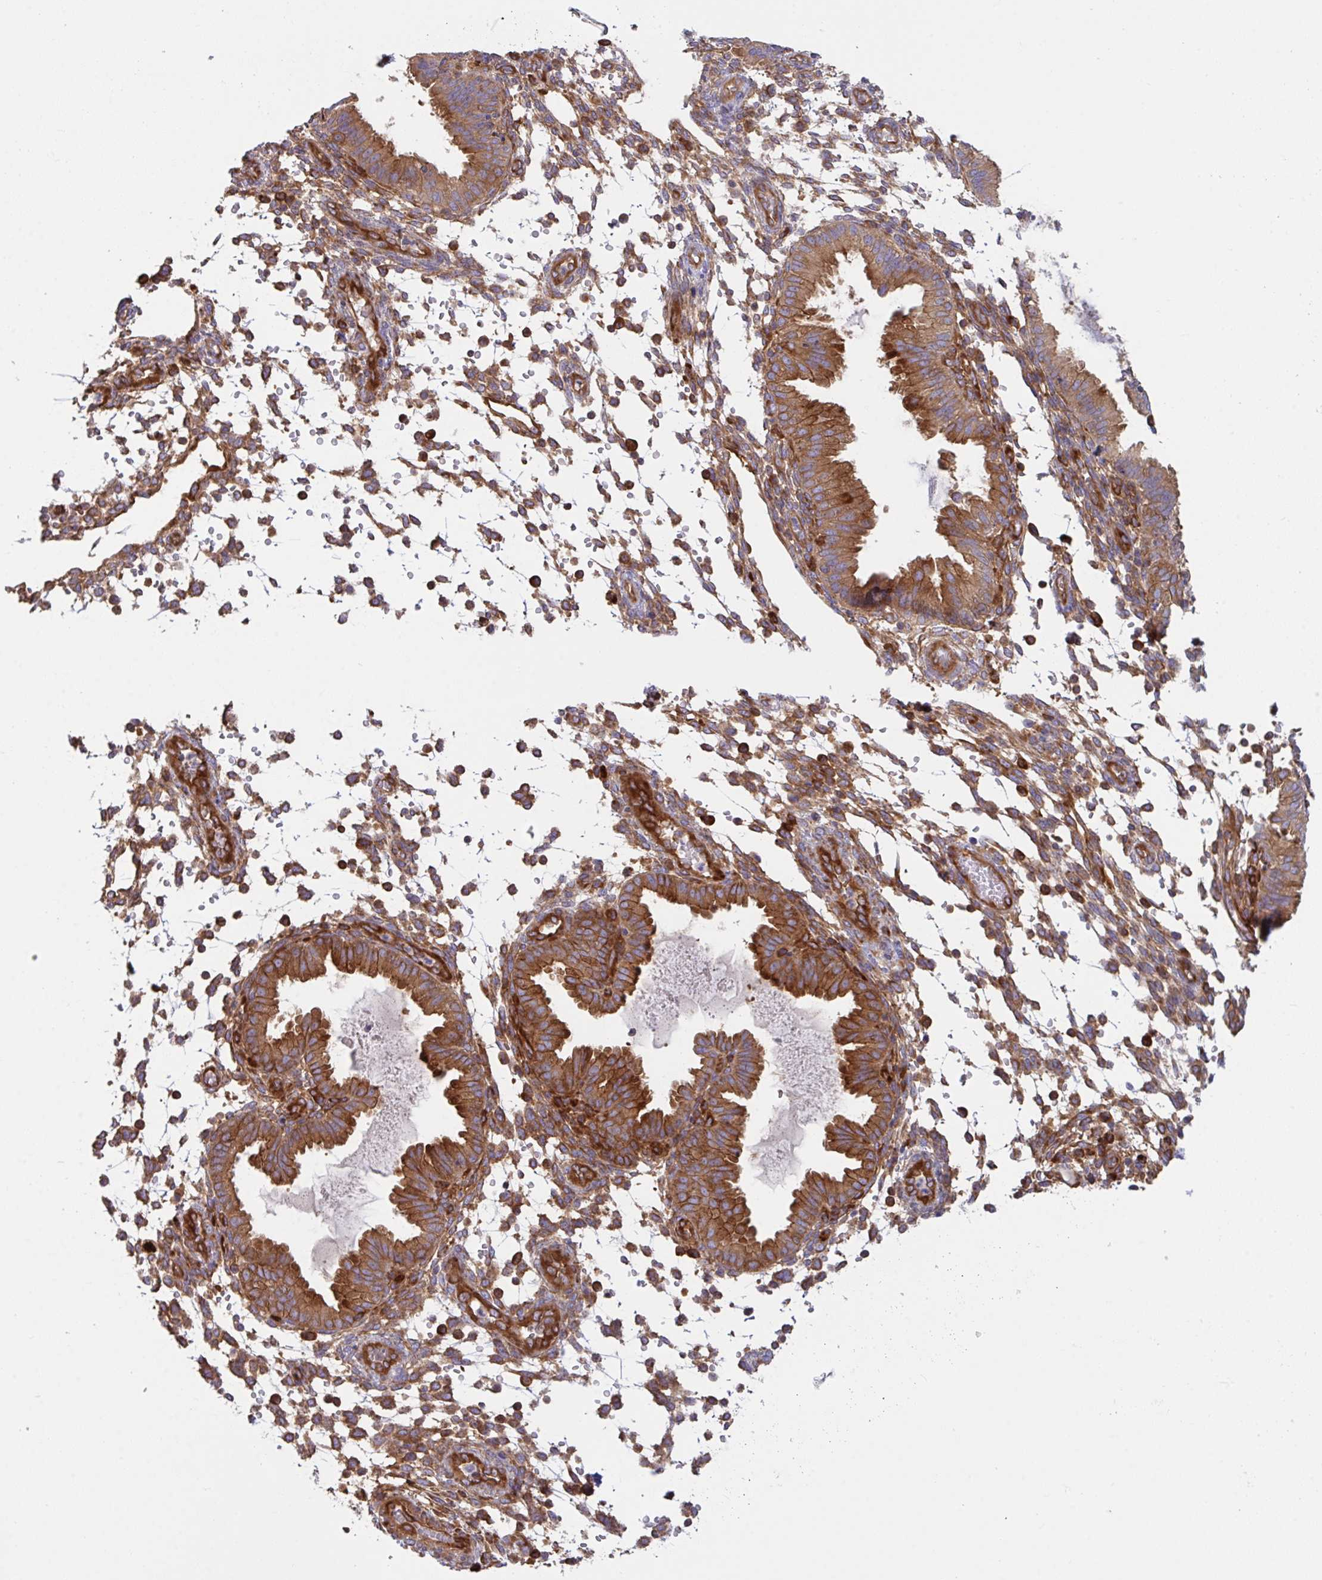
{"staining": {"intensity": "negative", "quantity": "none", "location": "none"}, "tissue": "endometrium", "cell_type": "Cells in endometrial stroma", "image_type": "normal", "snomed": [{"axis": "morphology", "description": "Normal tissue, NOS"}, {"axis": "topography", "description": "Endometrium"}], "caption": "Immunohistochemistry micrograph of benign endometrium stained for a protein (brown), which reveals no expression in cells in endometrial stroma.", "gene": "YARS2", "patient": {"sex": "female", "age": 33}}